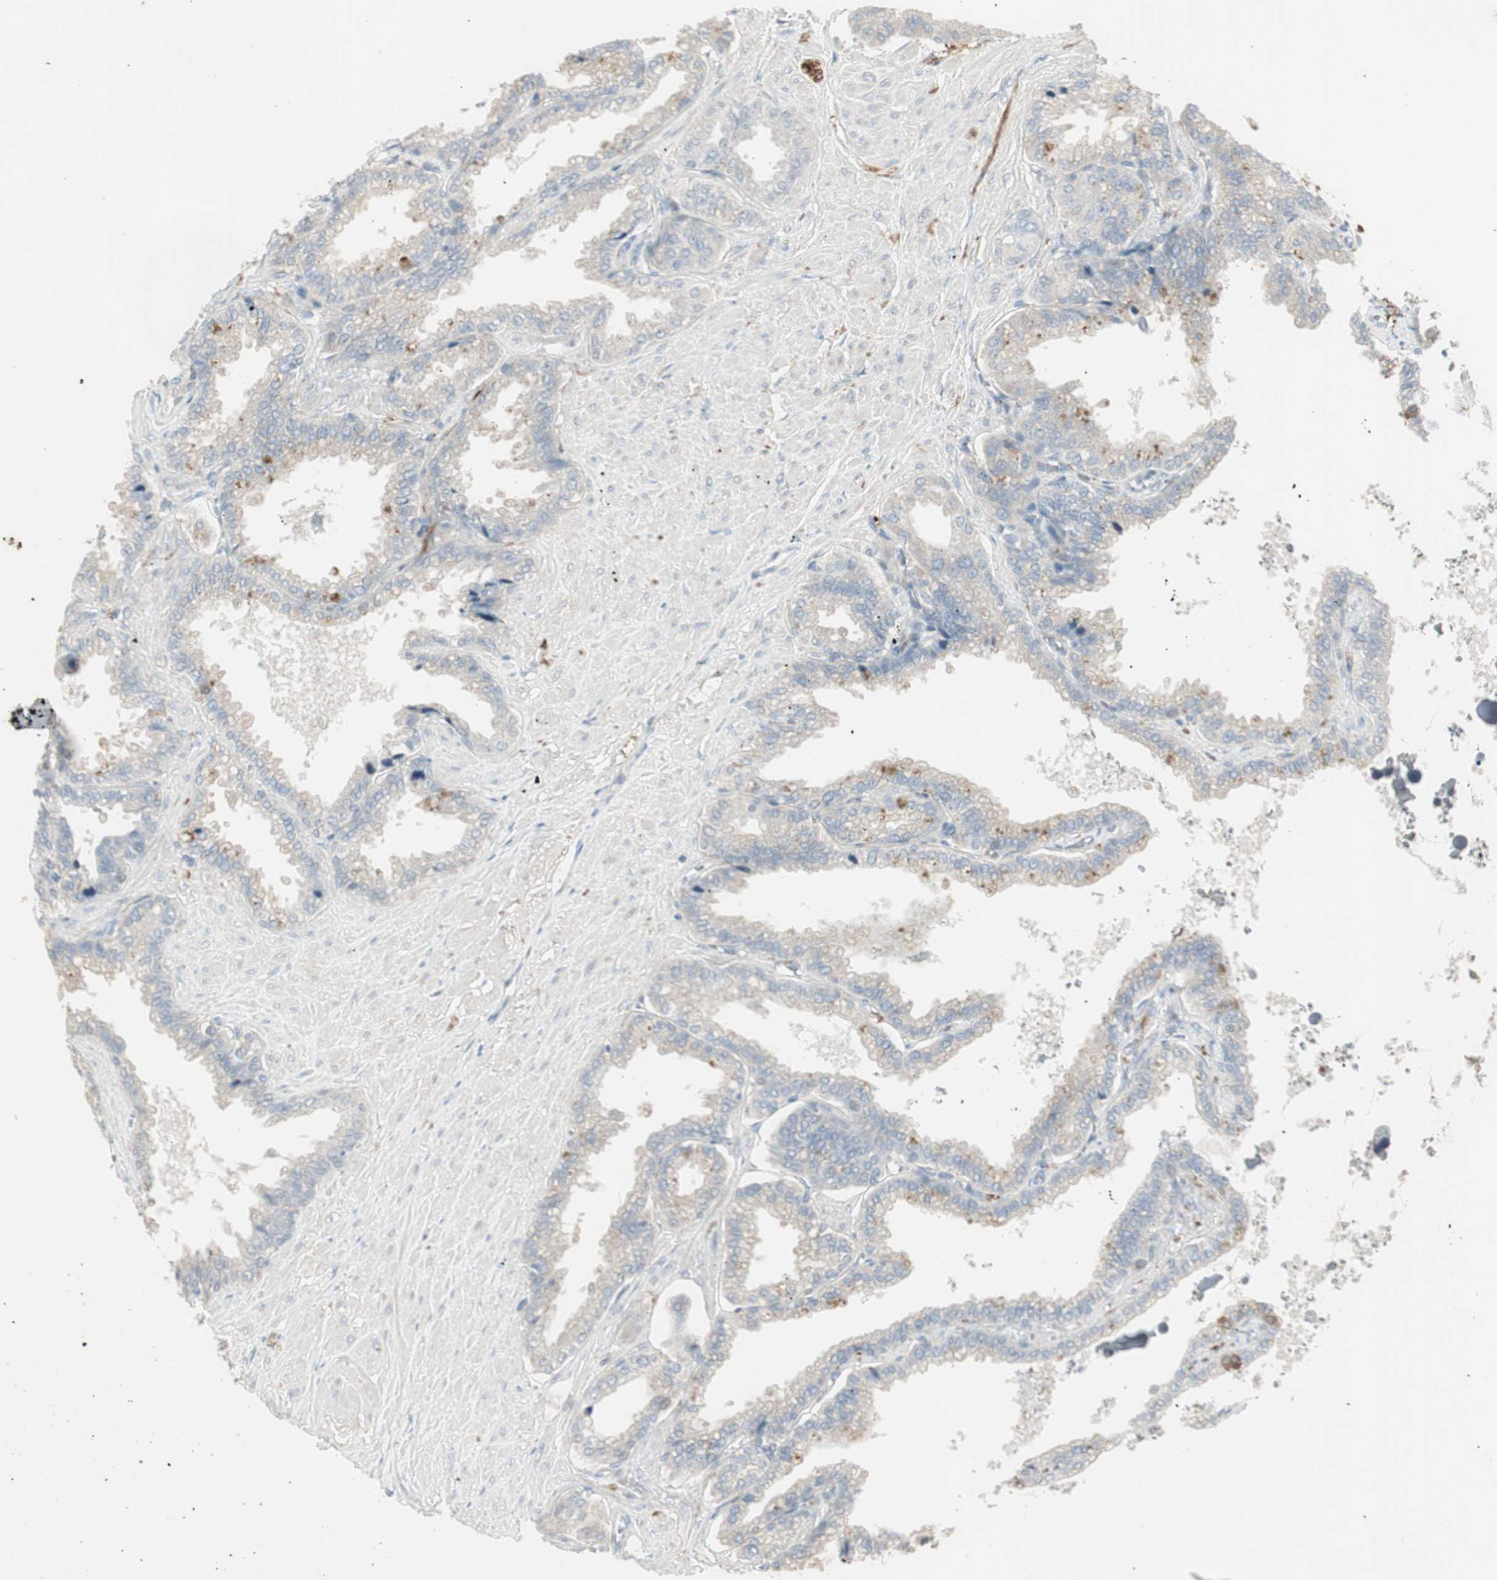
{"staining": {"intensity": "moderate", "quantity": "<25%", "location": "cytoplasmic/membranous"}, "tissue": "seminal vesicle", "cell_type": "Glandular cells", "image_type": "normal", "snomed": [{"axis": "morphology", "description": "Normal tissue, NOS"}, {"axis": "topography", "description": "Seminal veicle"}], "caption": "A high-resolution histopathology image shows IHC staining of normal seminal vesicle, which displays moderate cytoplasmic/membranous staining in approximately <25% of glandular cells. Using DAB (brown) and hematoxylin (blue) stains, captured at high magnification using brightfield microscopy.", "gene": "MAPRE3", "patient": {"sex": "male", "age": 46}}